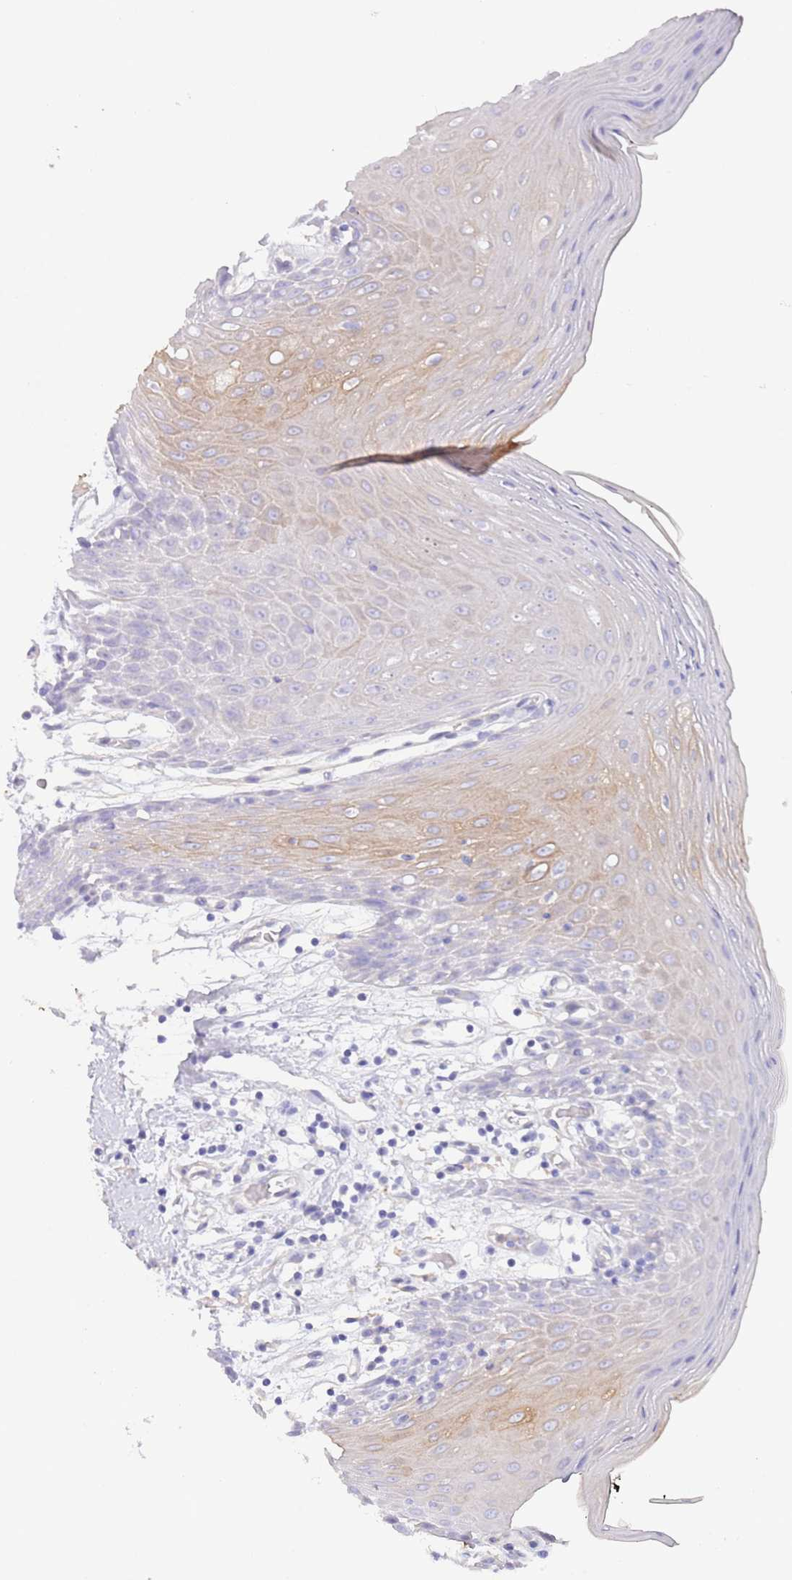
{"staining": {"intensity": "moderate", "quantity": "<25%", "location": "cytoplasmic/membranous"}, "tissue": "oral mucosa", "cell_type": "Squamous epithelial cells", "image_type": "normal", "snomed": [{"axis": "morphology", "description": "Normal tissue, NOS"}, {"axis": "topography", "description": "Oral tissue"}, {"axis": "topography", "description": "Tounge, NOS"}], "caption": "Approximately <25% of squamous epithelial cells in benign human oral mucosa exhibit moderate cytoplasmic/membranous protein expression as visualized by brown immunohistochemical staining.", "gene": "CCDC149", "patient": {"sex": "female", "age": 59}}